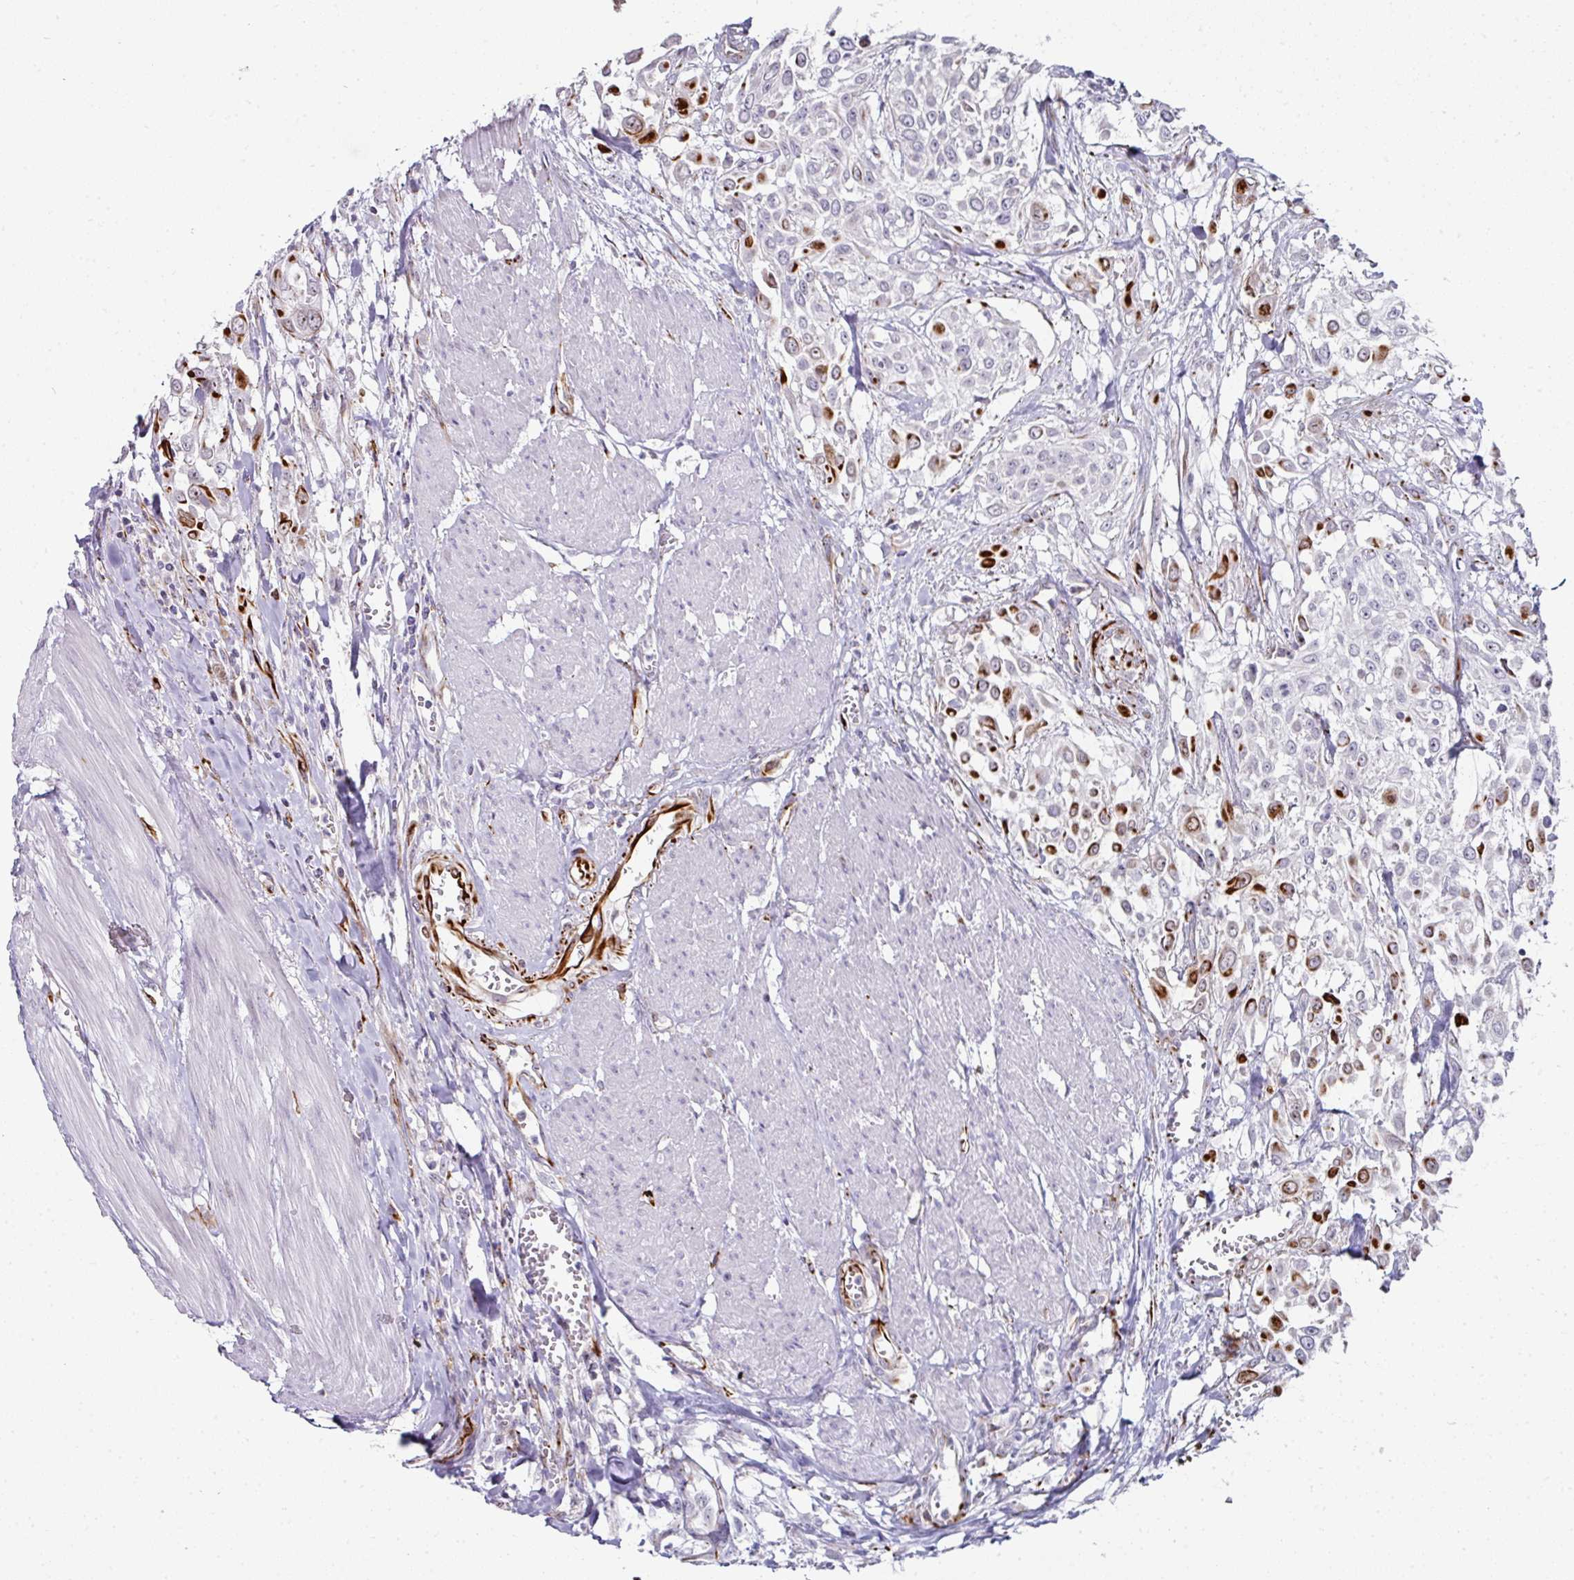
{"staining": {"intensity": "strong", "quantity": "<25%", "location": "cytoplasmic/membranous"}, "tissue": "urothelial cancer", "cell_type": "Tumor cells", "image_type": "cancer", "snomed": [{"axis": "morphology", "description": "Urothelial carcinoma, High grade"}, {"axis": "topography", "description": "Urinary bladder"}], "caption": "The micrograph demonstrates a brown stain indicating the presence of a protein in the cytoplasmic/membranous of tumor cells in high-grade urothelial carcinoma.", "gene": "TMPRSS9", "patient": {"sex": "male", "age": 57}}